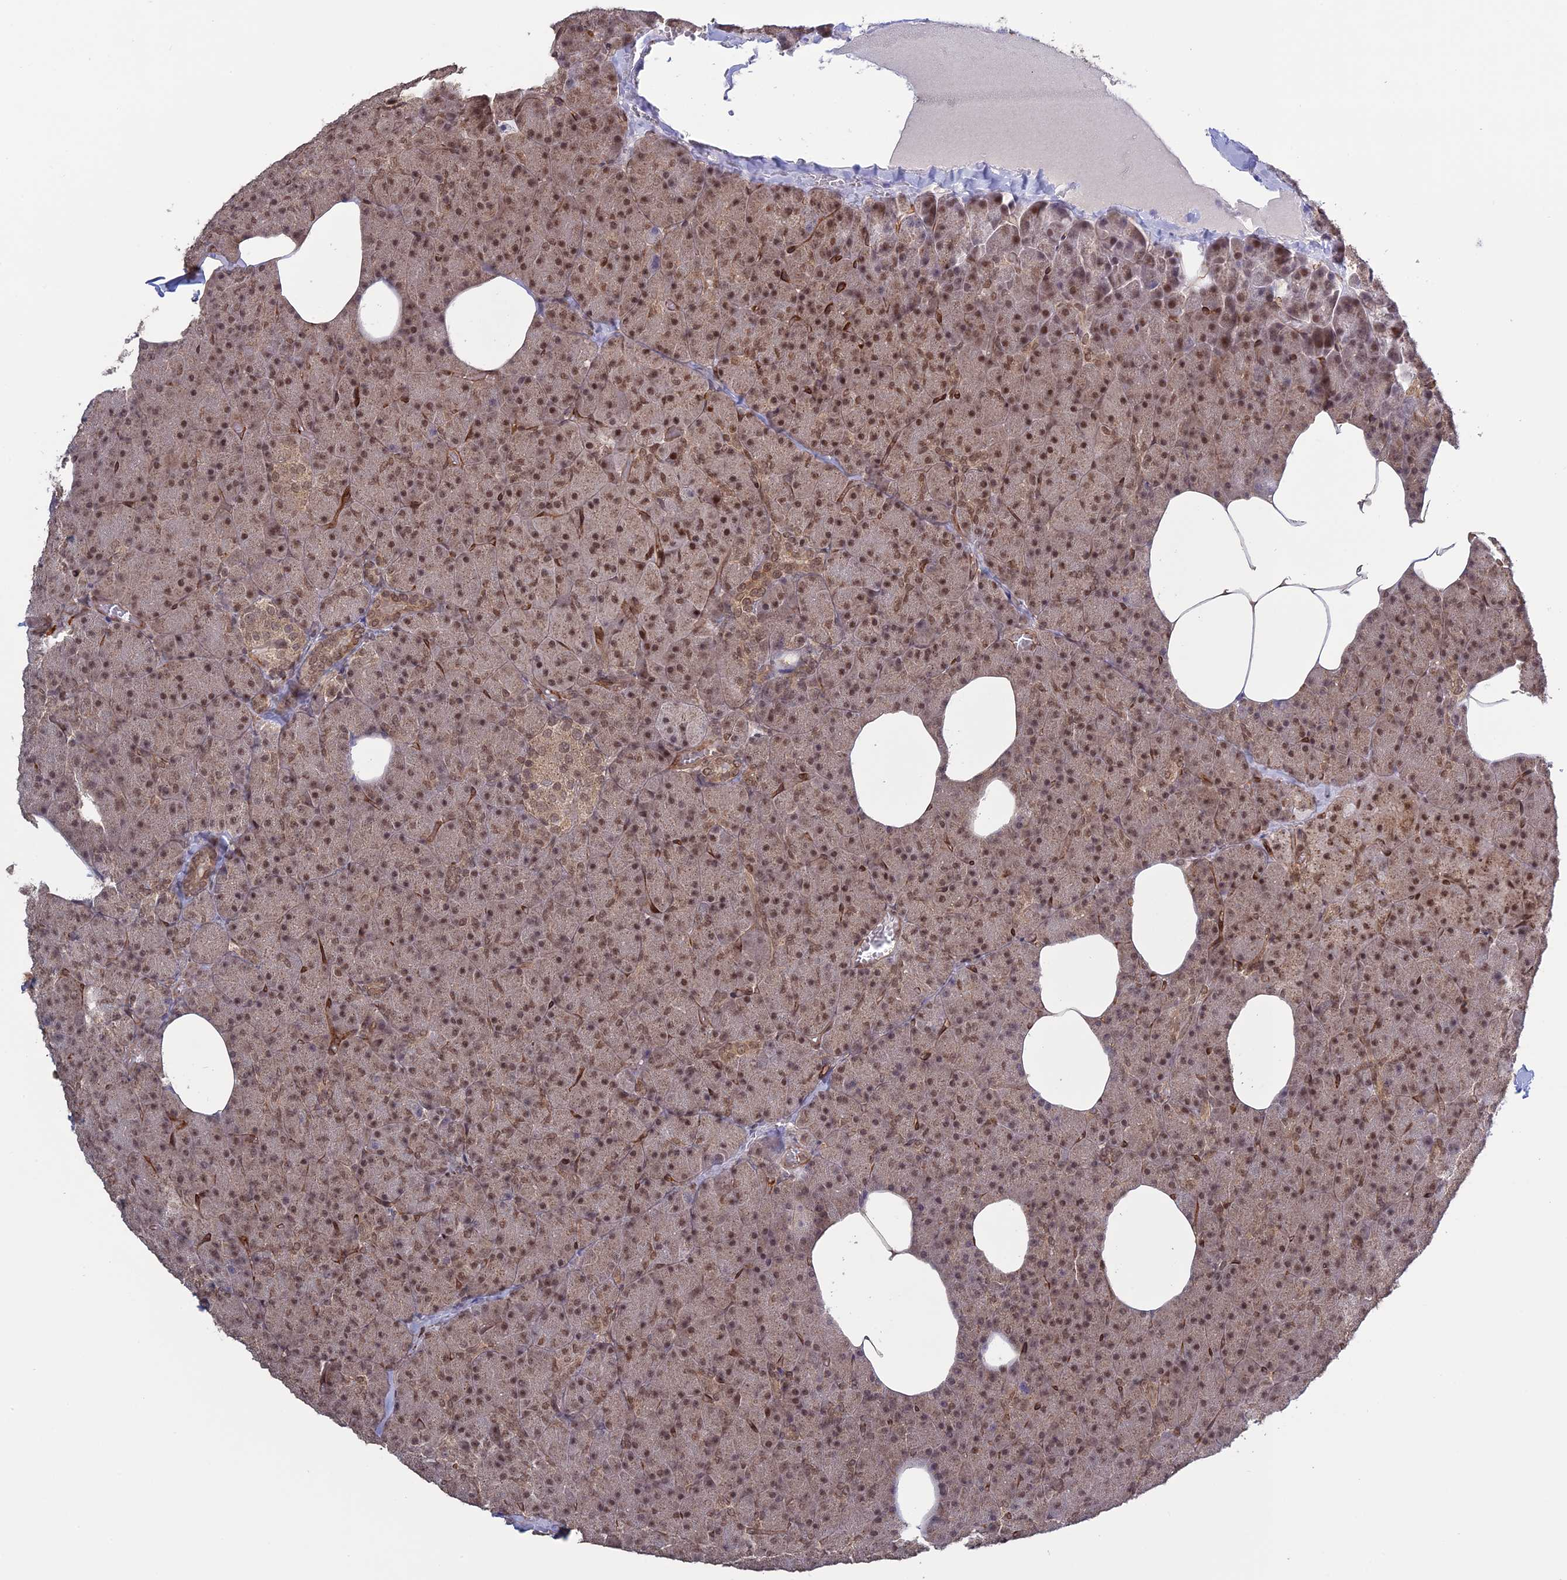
{"staining": {"intensity": "moderate", "quantity": ">75%", "location": "cytoplasmic/membranous,nuclear"}, "tissue": "pancreas", "cell_type": "Exocrine glandular cells", "image_type": "normal", "snomed": [{"axis": "morphology", "description": "Normal tissue, NOS"}, {"axis": "morphology", "description": "Carcinoid, malignant, NOS"}, {"axis": "topography", "description": "Pancreas"}], "caption": "A brown stain highlights moderate cytoplasmic/membranous,nuclear positivity of a protein in exocrine glandular cells of benign human pancreas. (IHC, brightfield microscopy, high magnification).", "gene": "PKIG", "patient": {"sex": "female", "age": 35}}